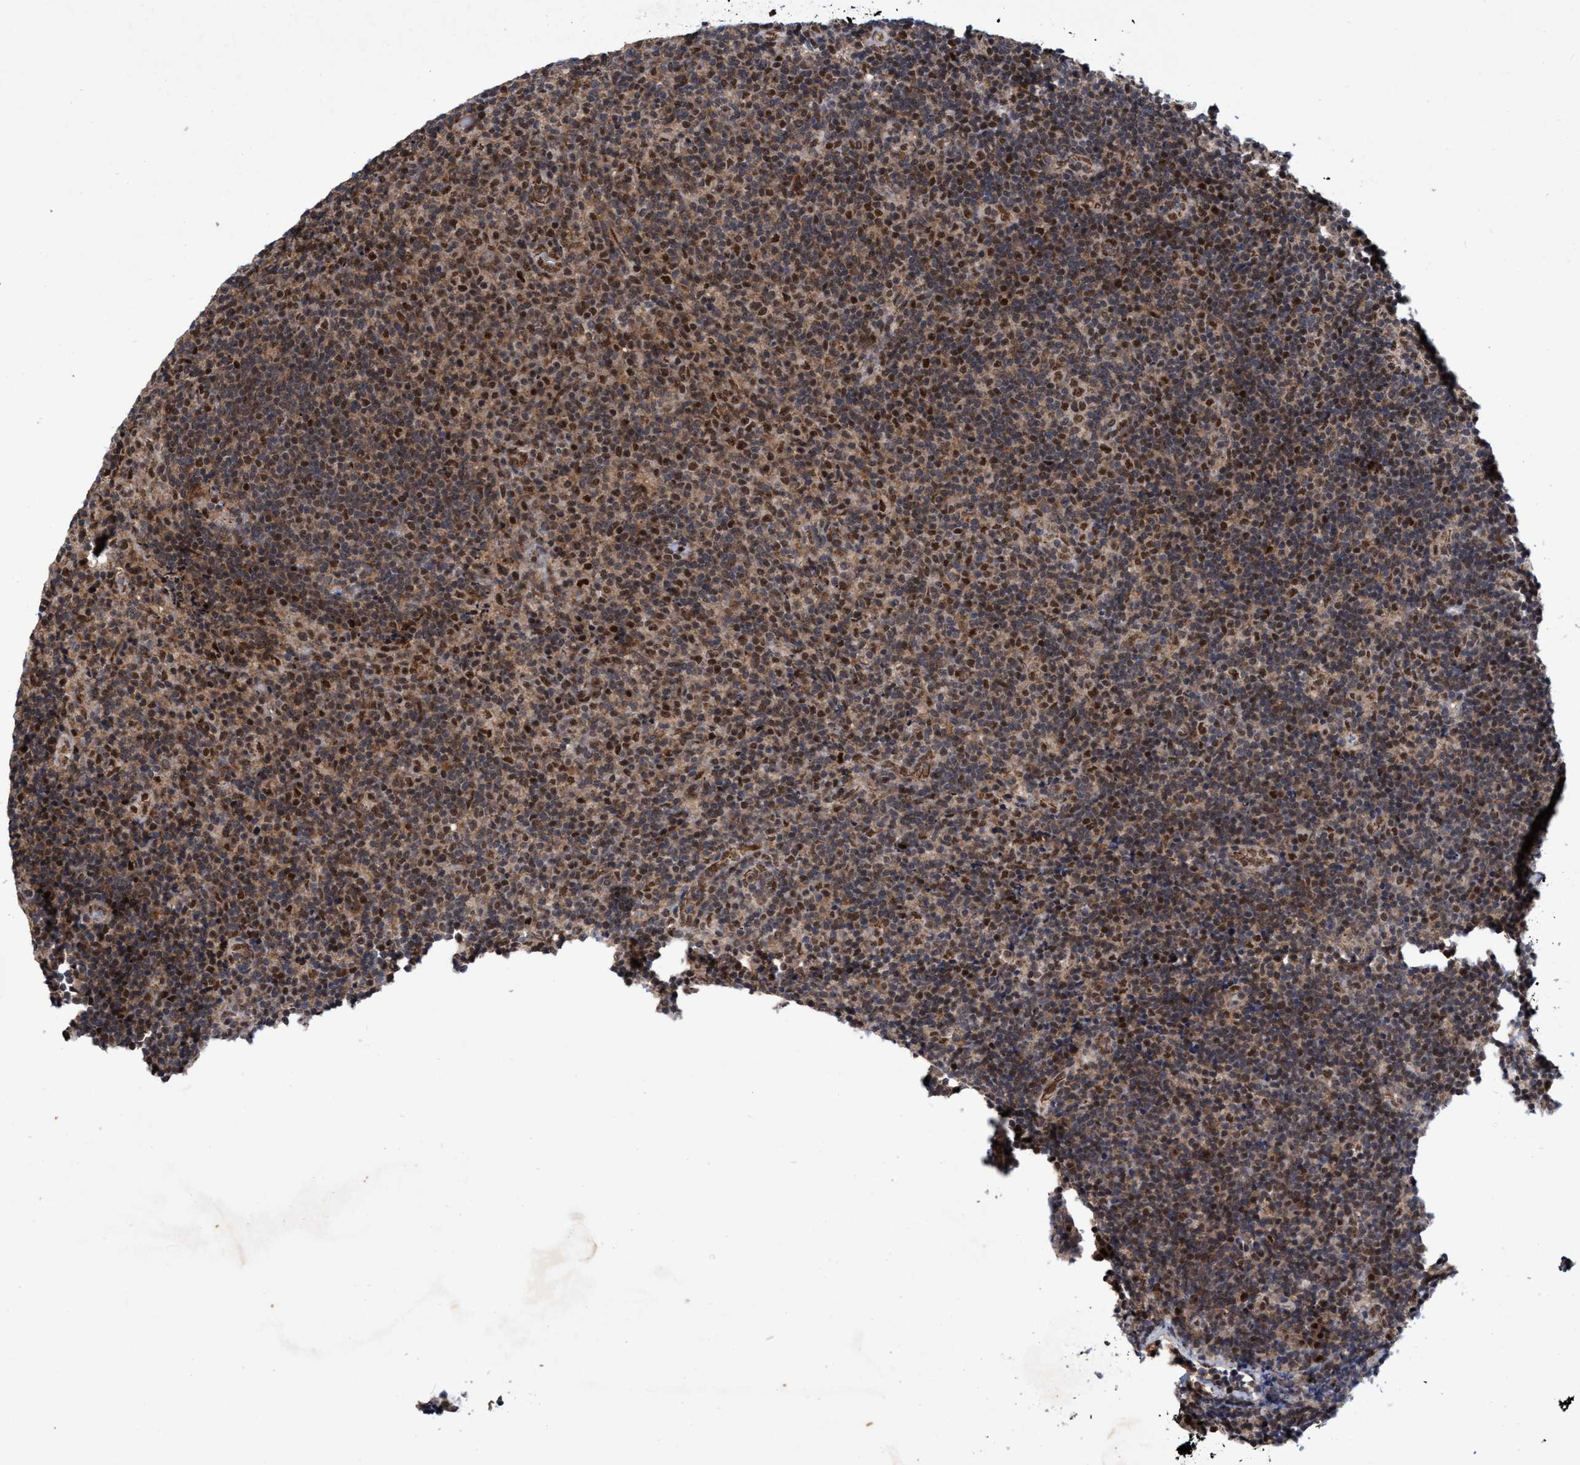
{"staining": {"intensity": "moderate", "quantity": "25%-75%", "location": "nuclear"}, "tissue": "lymphoma", "cell_type": "Tumor cells", "image_type": "cancer", "snomed": [{"axis": "morphology", "description": "Malignant lymphoma, non-Hodgkin's type, High grade"}, {"axis": "topography", "description": "Tonsil"}], "caption": "Immunohistochemical staining of human lymphoma shows medium levels of moderate nuclear protein positivity in approximately 25%-75% of tumor cells. The staining was performed using DAB, with brown indicating positive protein expression. Nuclei are stained blue with hematoxylin.", "gene": "GTF2F1", "patient": {"sex": "female", "age": 36}}